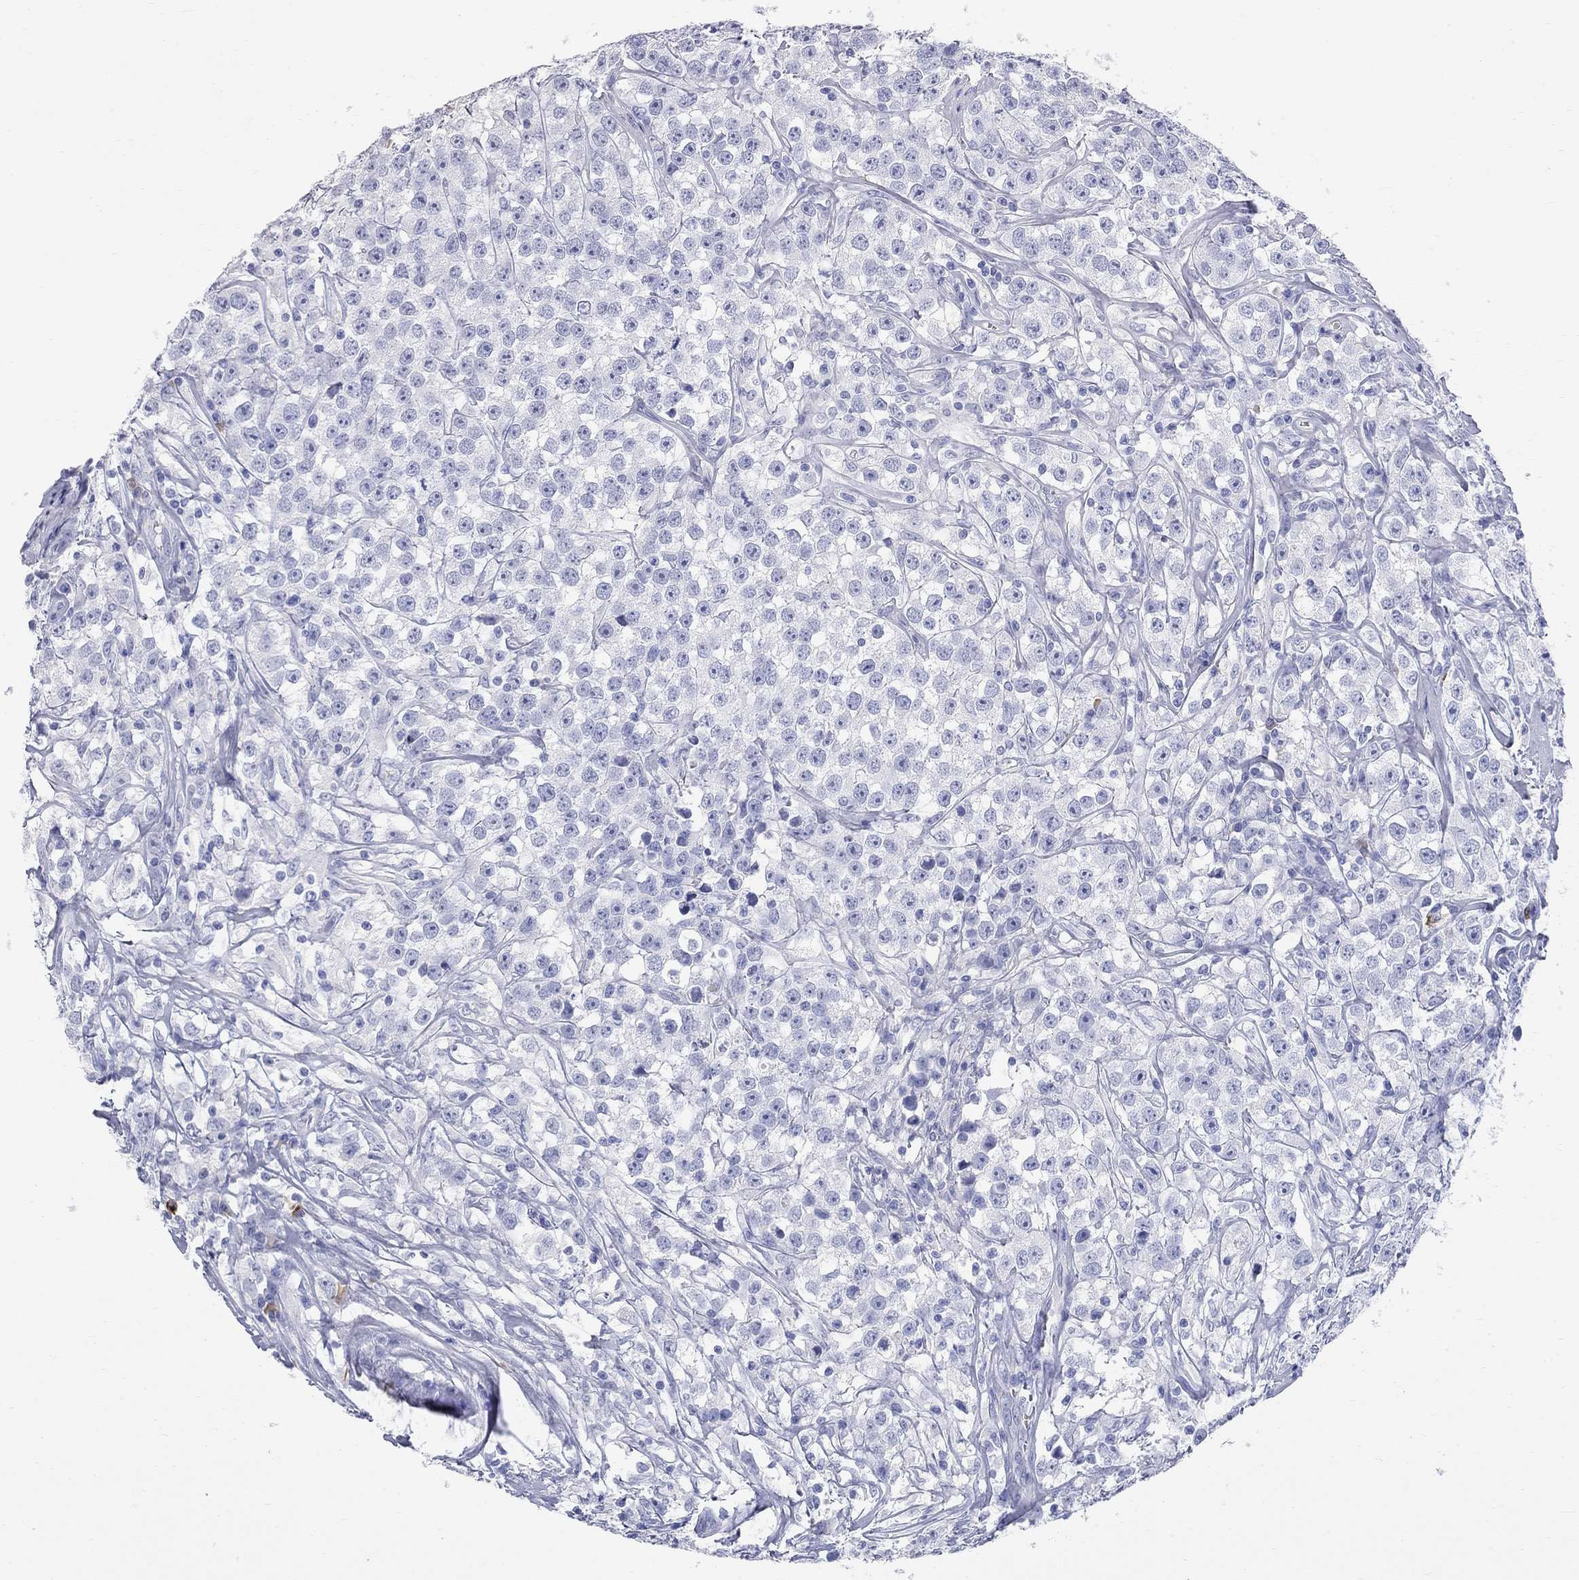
{"staining": {"intensity": "negative", "quantity": "none", "location": "none"}, "tissue": "testis cancer", "cell_type": "Tumor cells", "image_type": "cancer", "snomed": [{"axis": "morphology", "description": "Seminoma, NOS"}, {"axis": "topography", "description": "Testis"}], "caption": "Immunohistochemistry of human testis seminoma reveals no expression in tumor cells. (Stains: DAB immunohistochemistry (IHC) with hematoxylin counter stain, Microscopy: brightfield microscopy at high magnification).", "gene": "PHOX2B", "patient": {"sex": "male", "age": 59}}